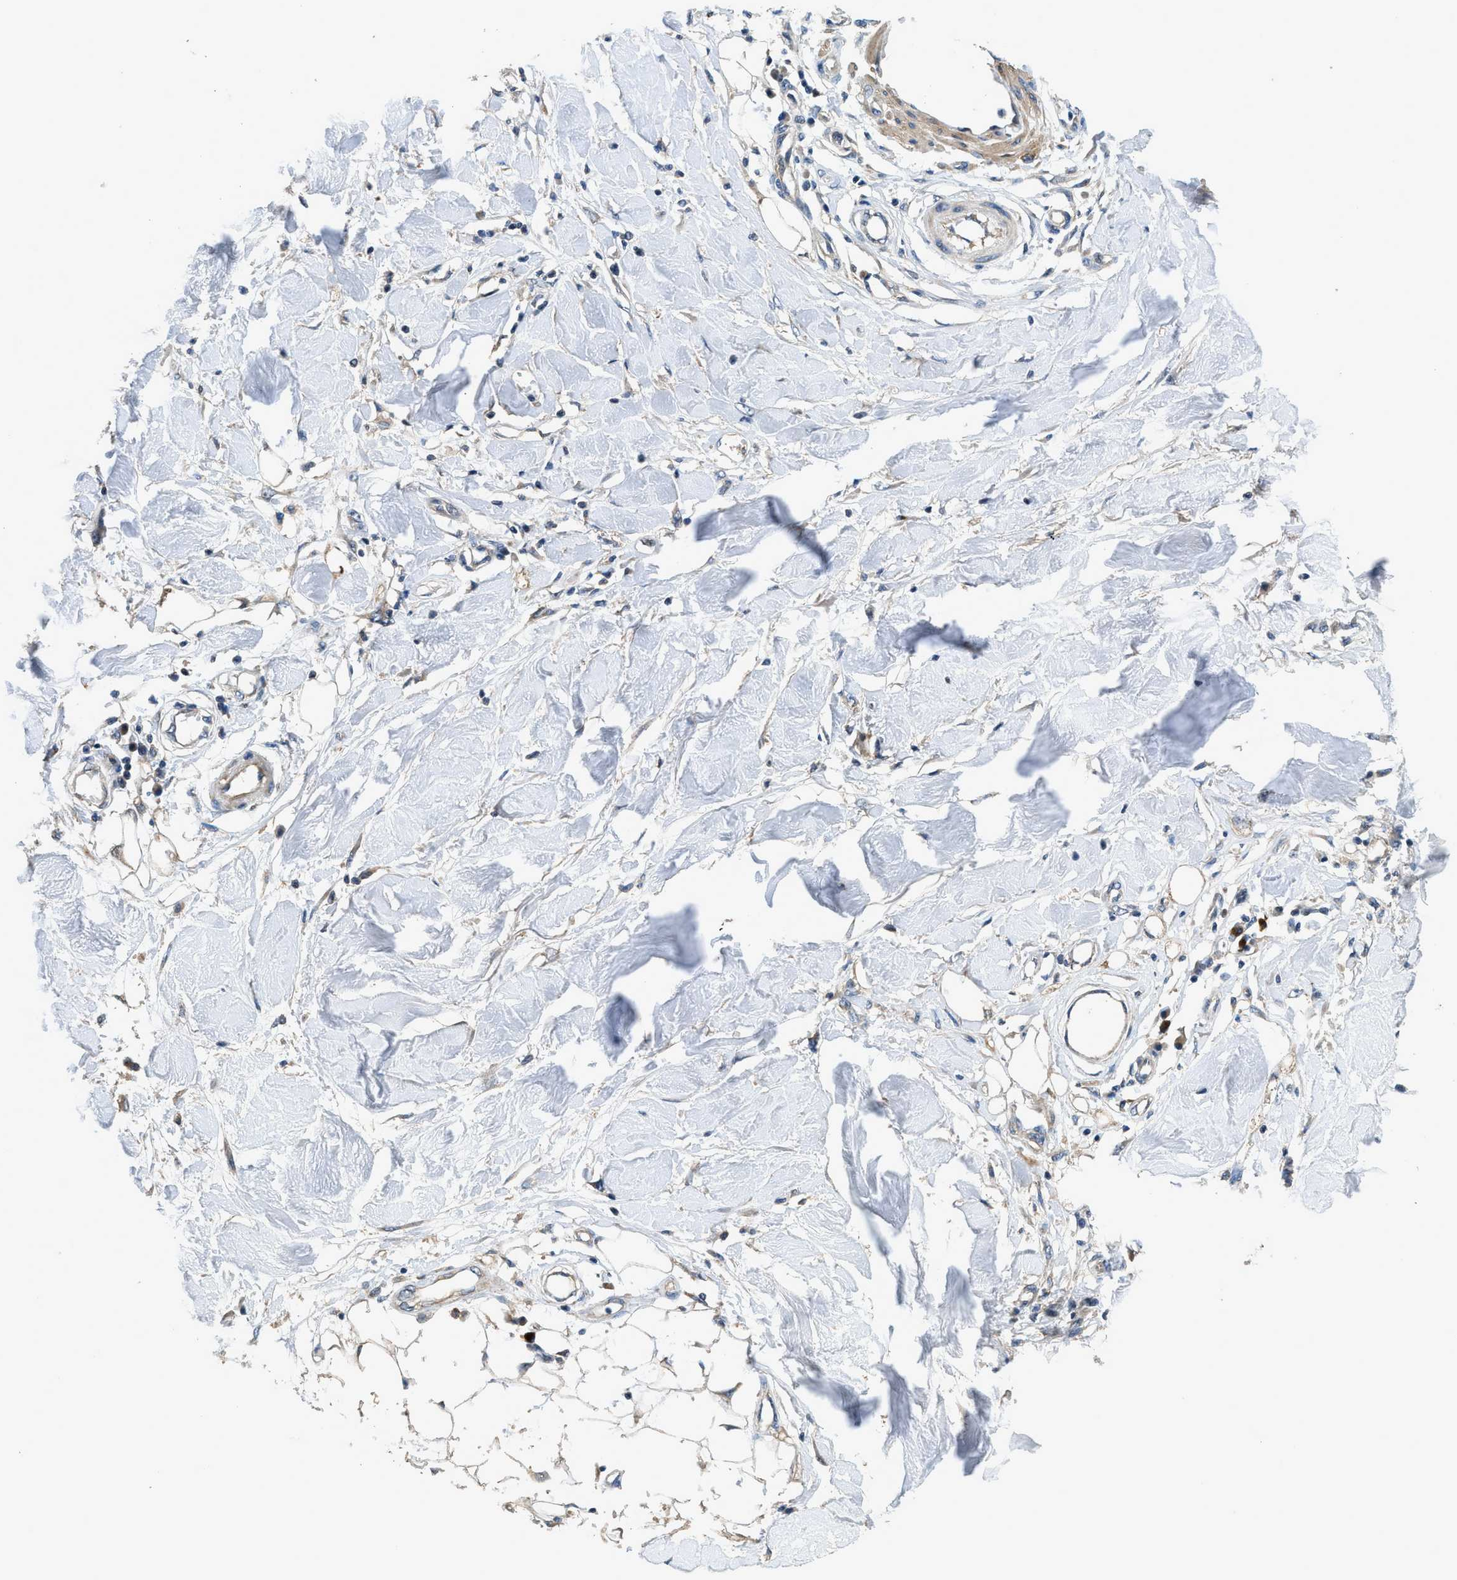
{"staining": {"intensity": "weak", "quantity": ">75%", "location": "cytoplasmic/membranous"}, "tissue": "adipose tissue", "cell_type": "Adipocytes", "image_type": "normal", "snomed": [{"axis": "morphology", "description": "Normal tissue, NOS"}, {"axis": "morphology", "description": "Squamous cell carcinoma, NOS"}, {"axis": "topography", "description": "Skin"}, {"axis": "topography", "description": "Peripheral nerve tissue"}], "caption": "Brown immunohistochemical staining in benign human adipose tissue displays weak cytoplasmic/membranous positivity in about >75% of adipocytes.", "gene": "SSH2", "patient": {"sex": "male", "age": 83}}